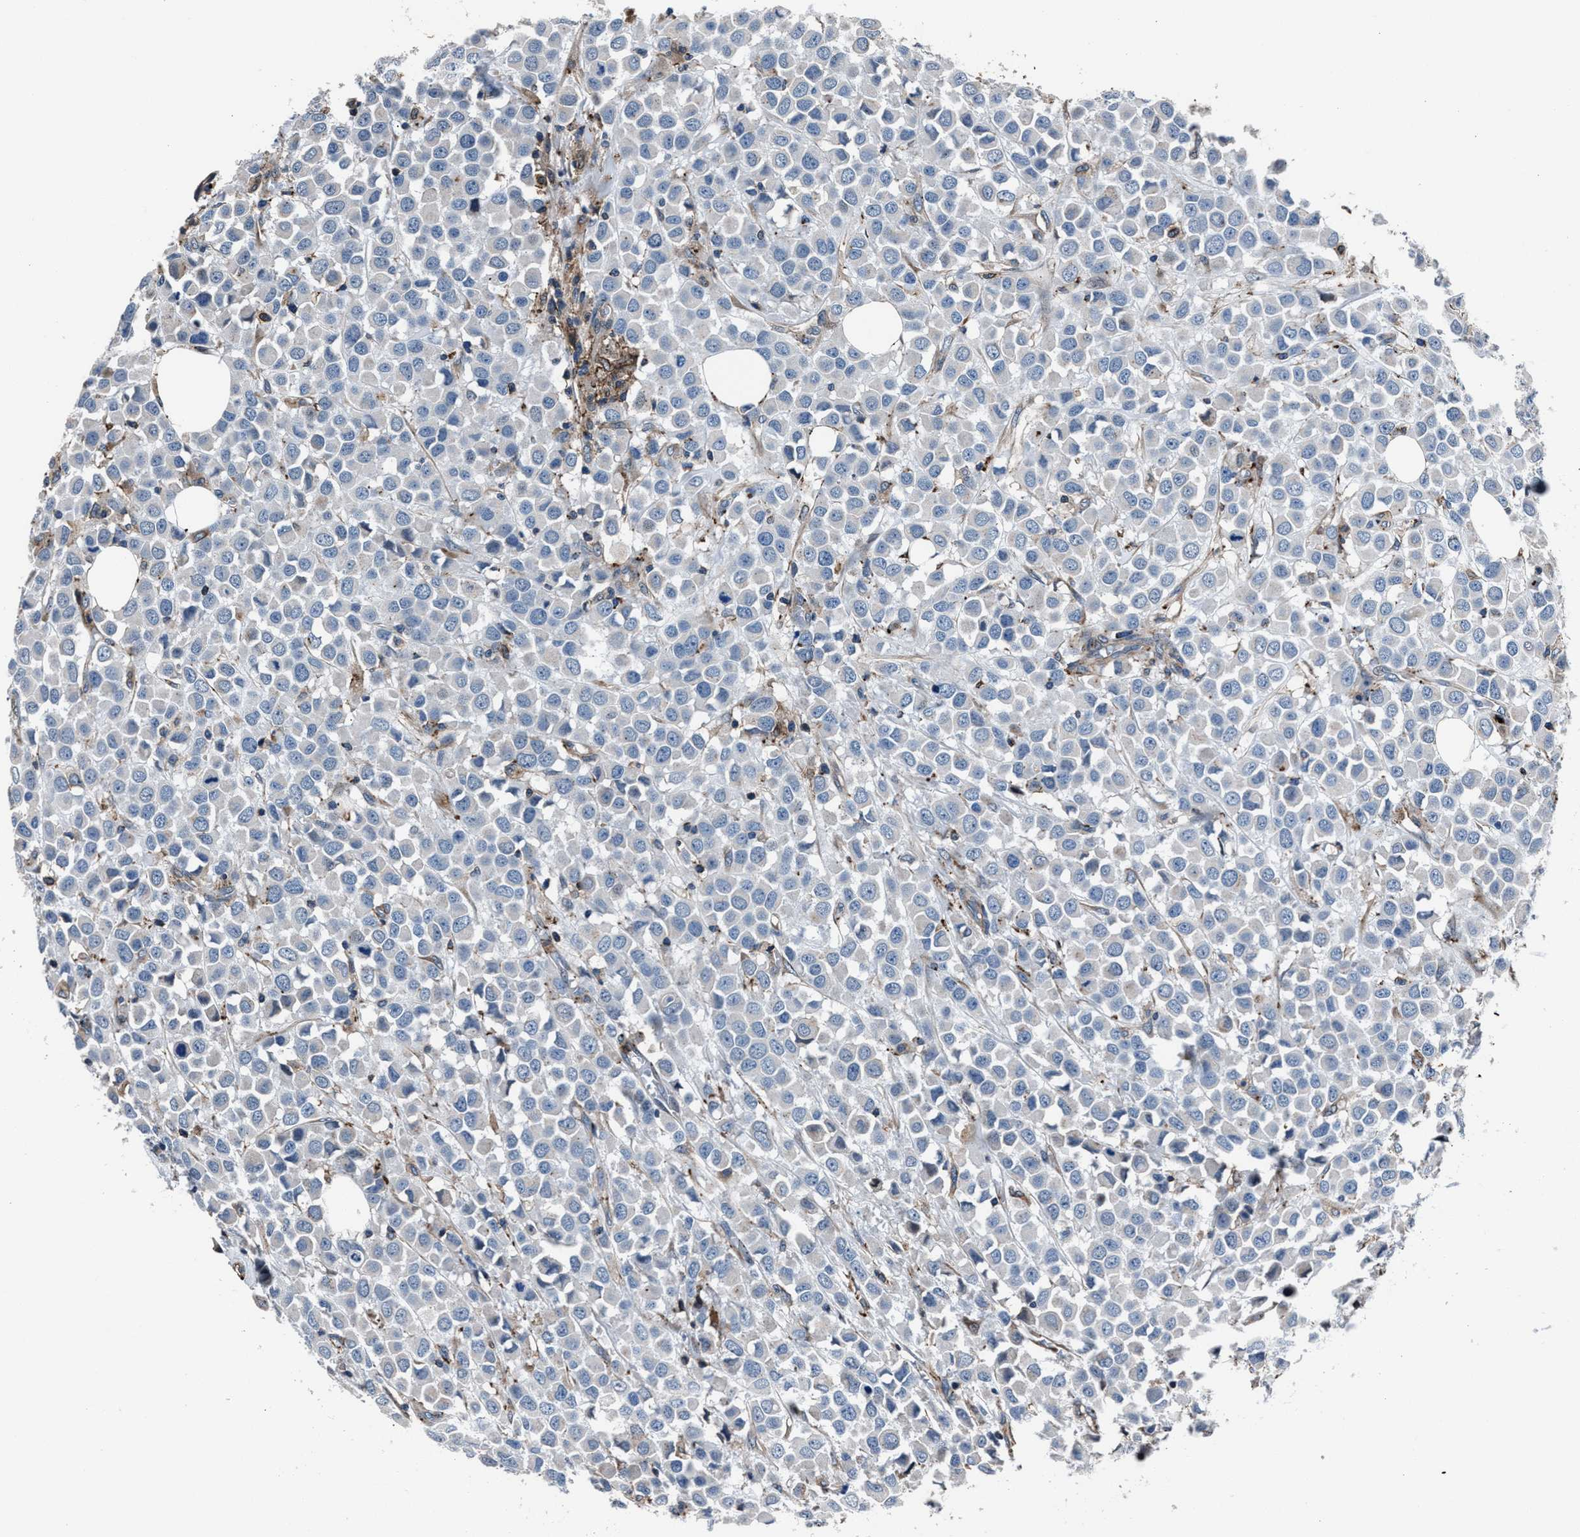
{"staining": {"intensity": "negative", "quantity": "none", "location": "none"}, "tissue": "breast cancer", "cell_type": "Tumor cells", "image_type": "cancer", "snomed": [{"axis": "morphology", "description": "Duct carcinoma"}, {"axis": "topography", "description": "Breast"}], "caption": "Breast cancer was stained to show a protein in brown. There is no significant expression in tumor cells.", "gene": "MFSD11", "patient": {"sex": "female", "age": 61}}